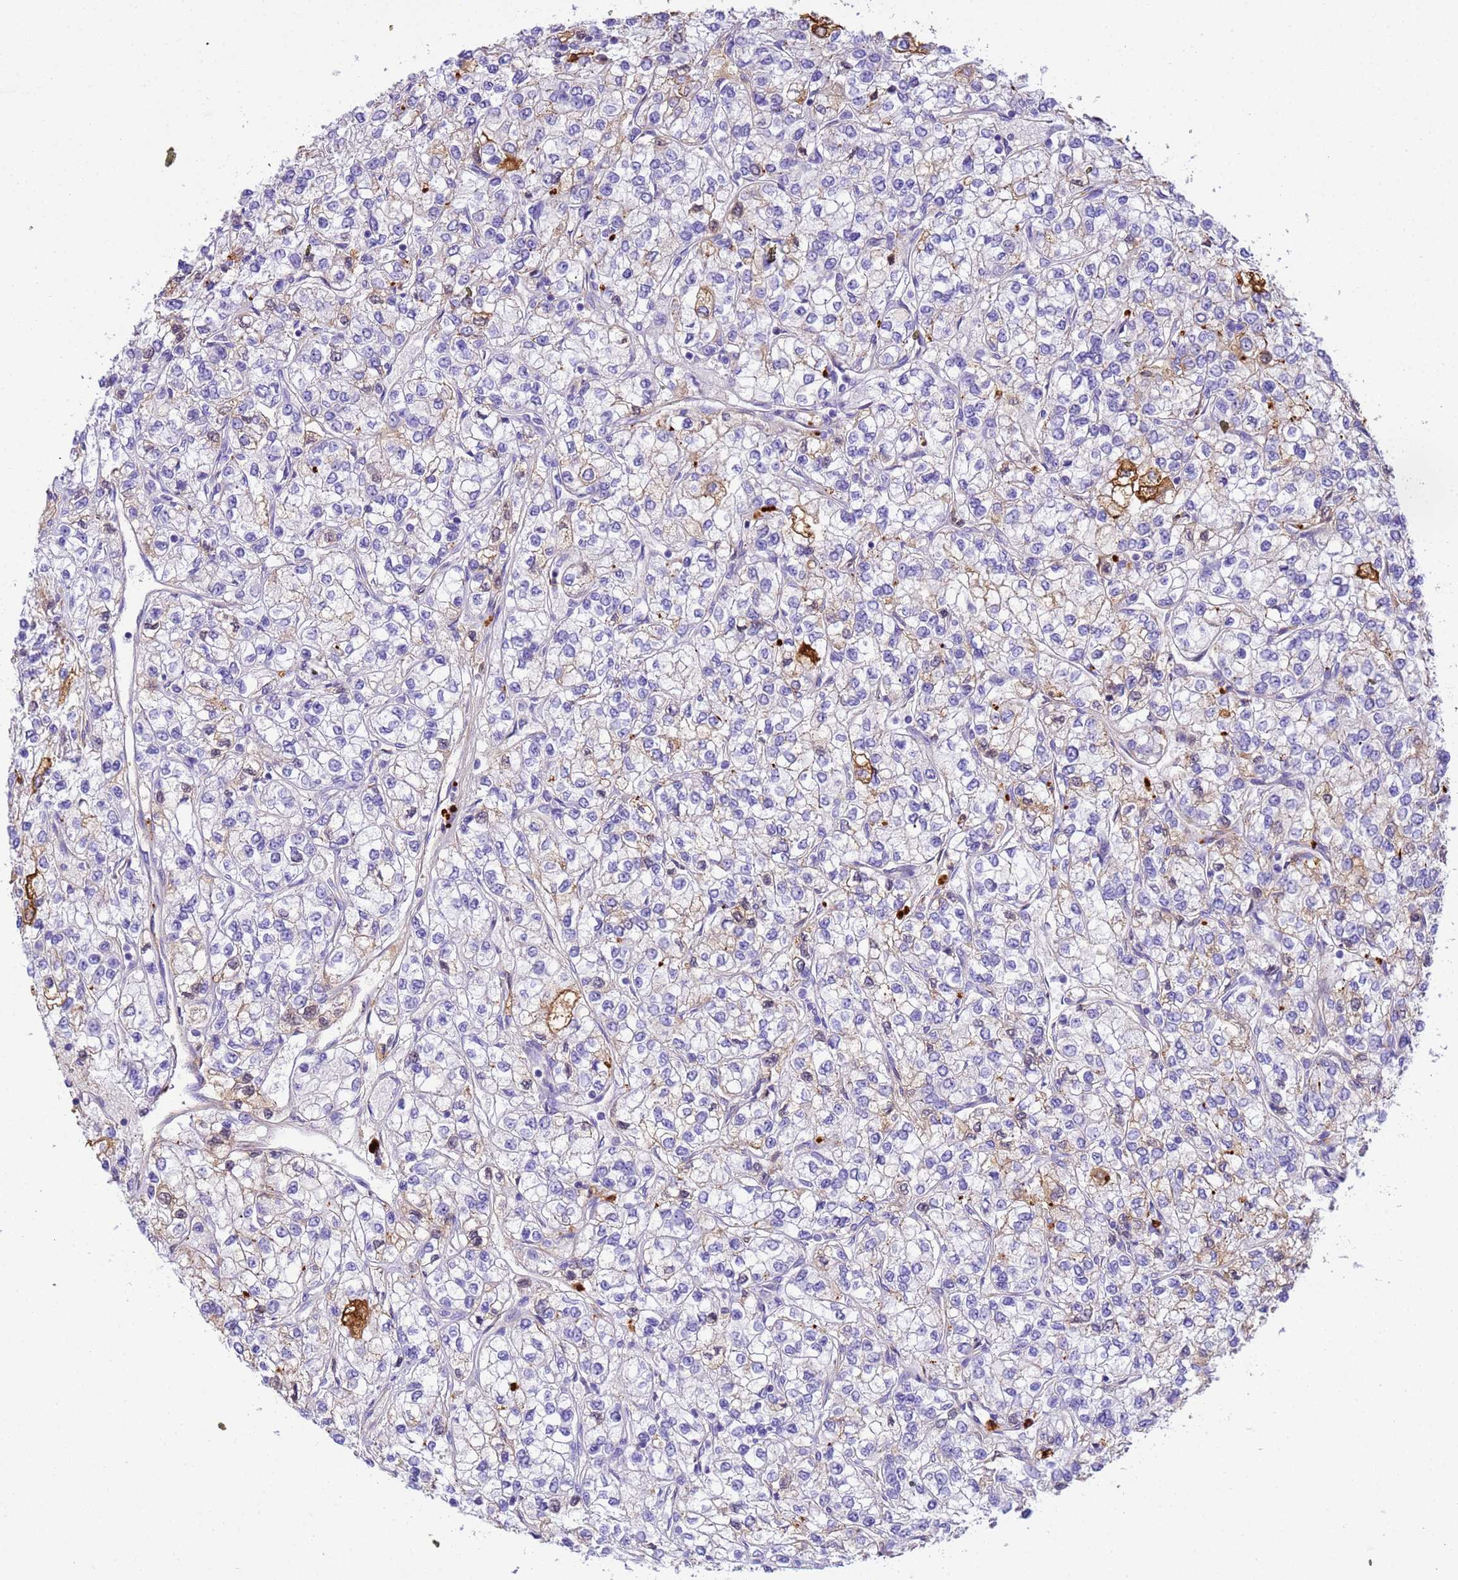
{"staining": {"intensity": "negative", "quantity": "none", "location": "none"}, "tissue": "renal cancer", "cell_type": "Tumor cells", "image_type": "cancer", "snomed": [{"axis": "morphology", "description": "Adenocarcinoma, NOS"}, {"axis": "topography", "description": "Kidney"}], "caption": "The histopathology image demonstrates no significant positivity in tumor cells of renal cancer.", "gene": "CFHR2", "patient": {"sex": "male", "age": 80}}